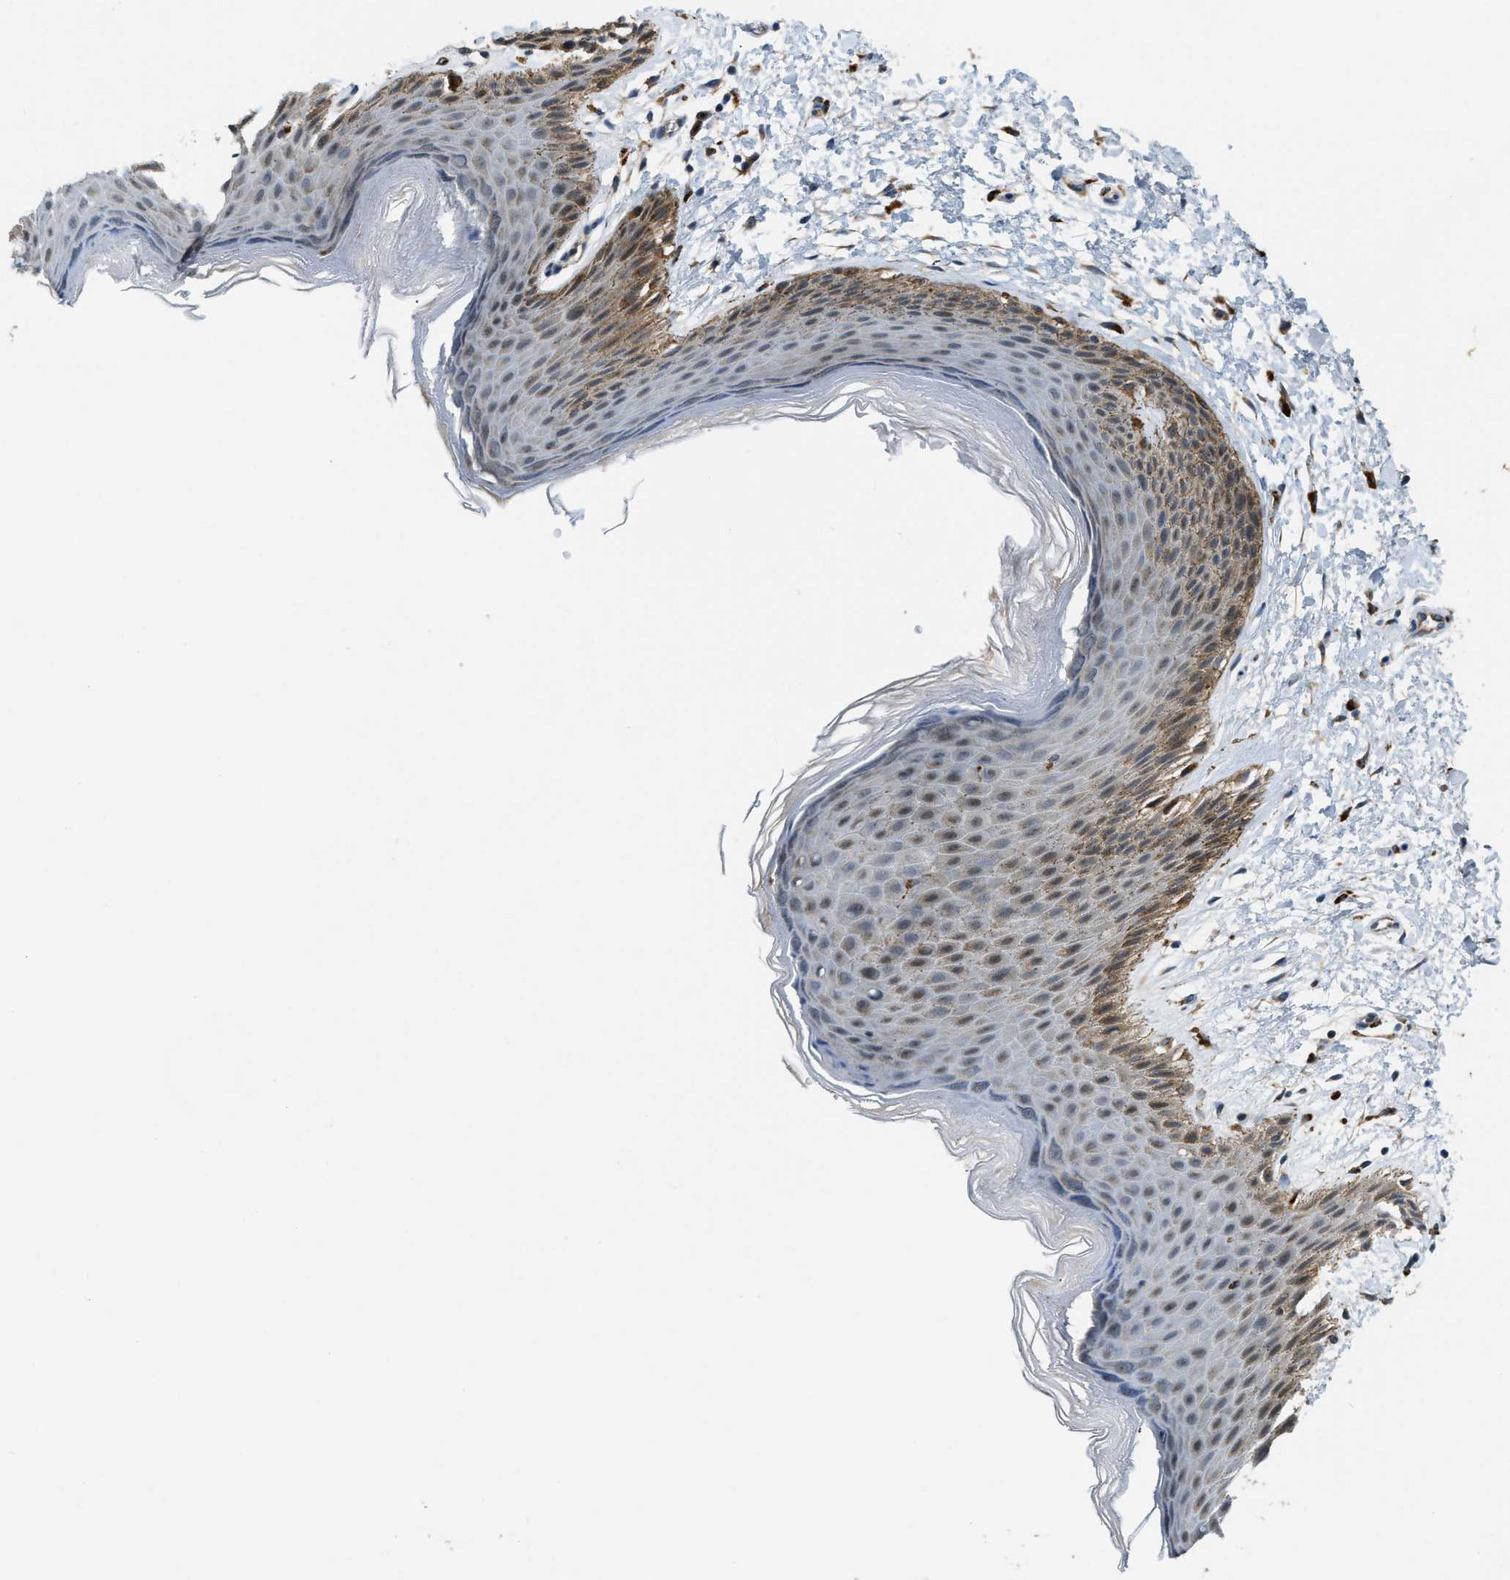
{"staining": {"intensity": "moderate", "quantity": "<25%", "location": "cytoplasmic/membranous"}, "tissue": "skin", "cell_type": "Epidermal cells", "image_type": "normal", "snomed": [{"axis": "morphology", "description": "Normal tissue, NOS"}, {"axis": "topography", "description": "Anal"}], "caption": "IHC histopathology image of normal human skin stained for a protein (brown), which shows low levels of moderate cytoplasmic/membranous staining in about <25% of epidermal cells.", "gene": "STARD3NL", "patient": {"sex": "male", "age": 44}}